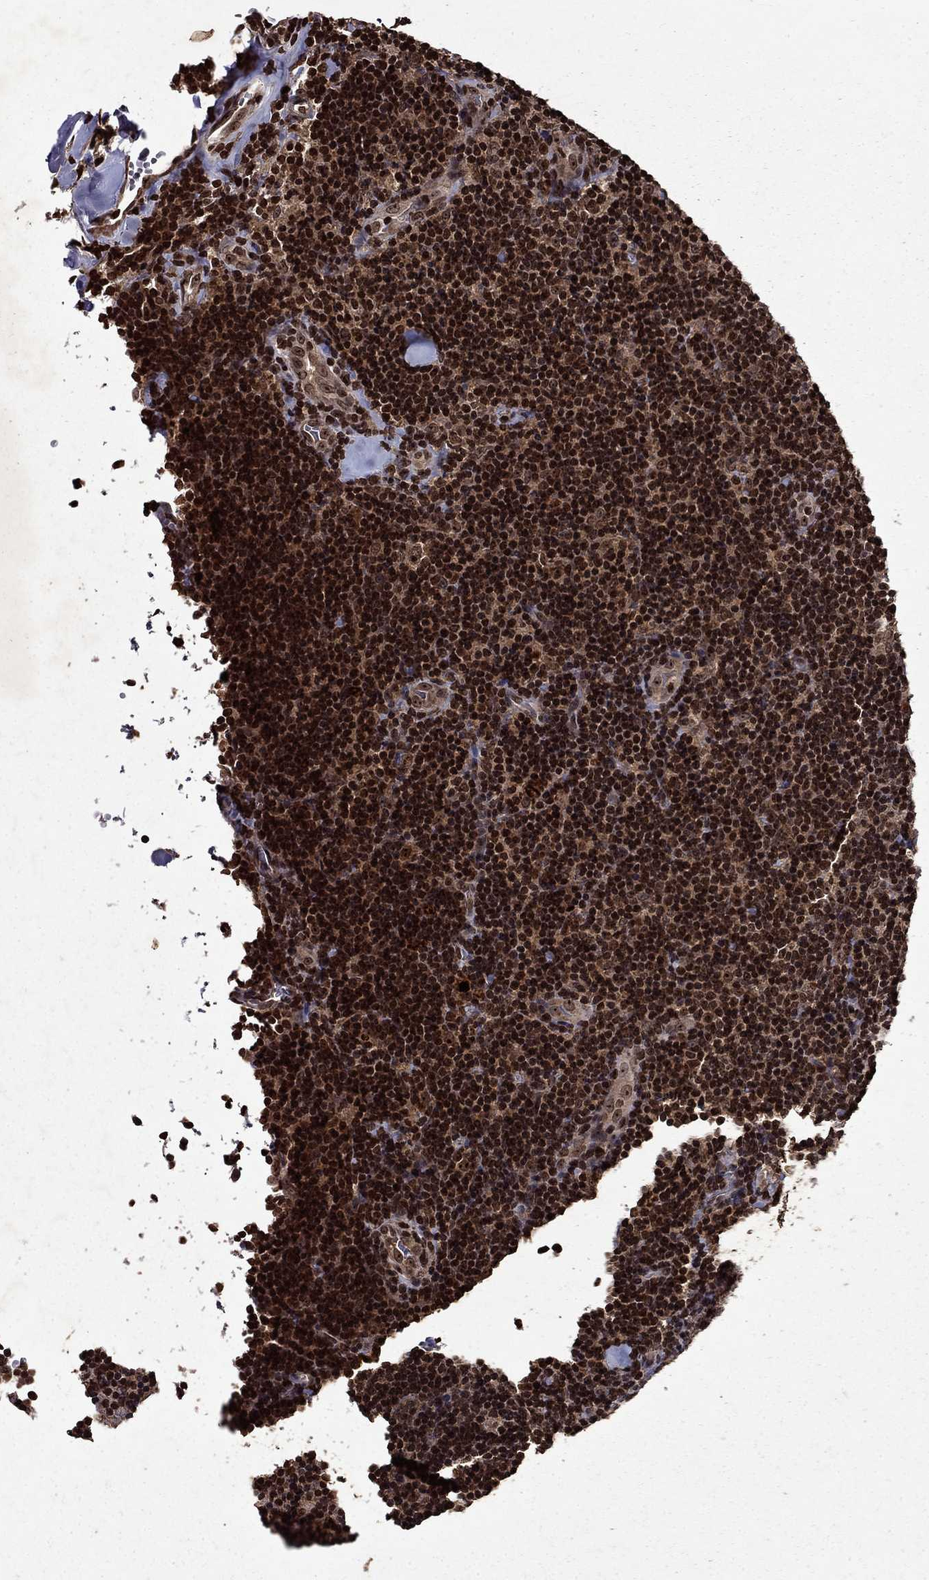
{"staining": {"intensity": "moderate", "quantity": ">75%", "location": "nuclear"}, "tissue": "lymphoma", "cell_type": "Tumor cells", "image_type": "cancer", "snomed": [{"axis": "morphology", "description": "Malignant lymphoma, non-Hodgkin's type, Low grade"}, {"axis": "topography", "description": "Lymph node"}], "caption": "High-power microscopy captured an immunohistochemistry (IHC) micrograph of low-grade malignant lymphoma, non-Hodgkin's type, revealing moderate nuclear positivity in approximately >75% of tumor cells.", "gene": "PIN4", "patient": {"sex": "female", "age": 56}}